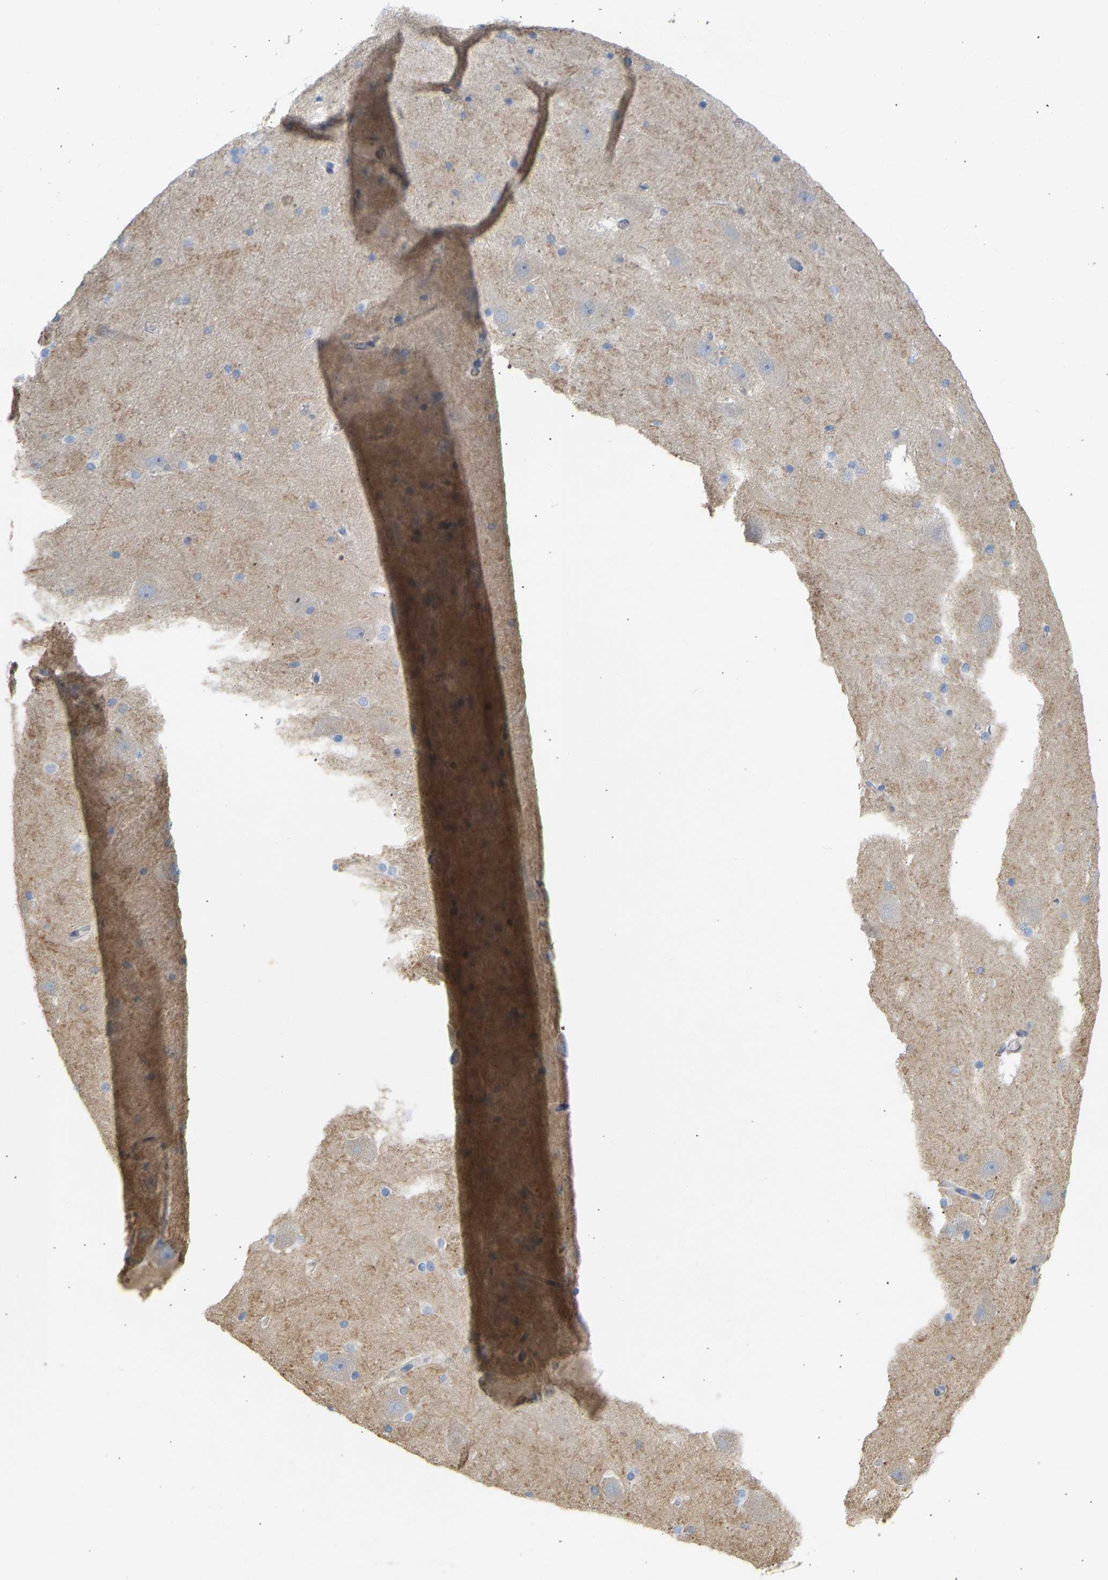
{"staining": {"intensity": "negative", "quantity": "none", "location": "none"}, "tissue": "hippocampus", "cell_type": "Glial cells", "image_type": "normal", "snomed": [{"axis": "morphology", "description": "Normal tissue, NOS"}, {"axis": "topography", "description": "Hippocampus"}], "caption": "High power microscopy histopathology image of an IHC photomicrograph of unremarkable hippocampus, revealing no significant expression in glial cells.", "gene": "BVES", "patient": {"sex": "male", "age": 45}}